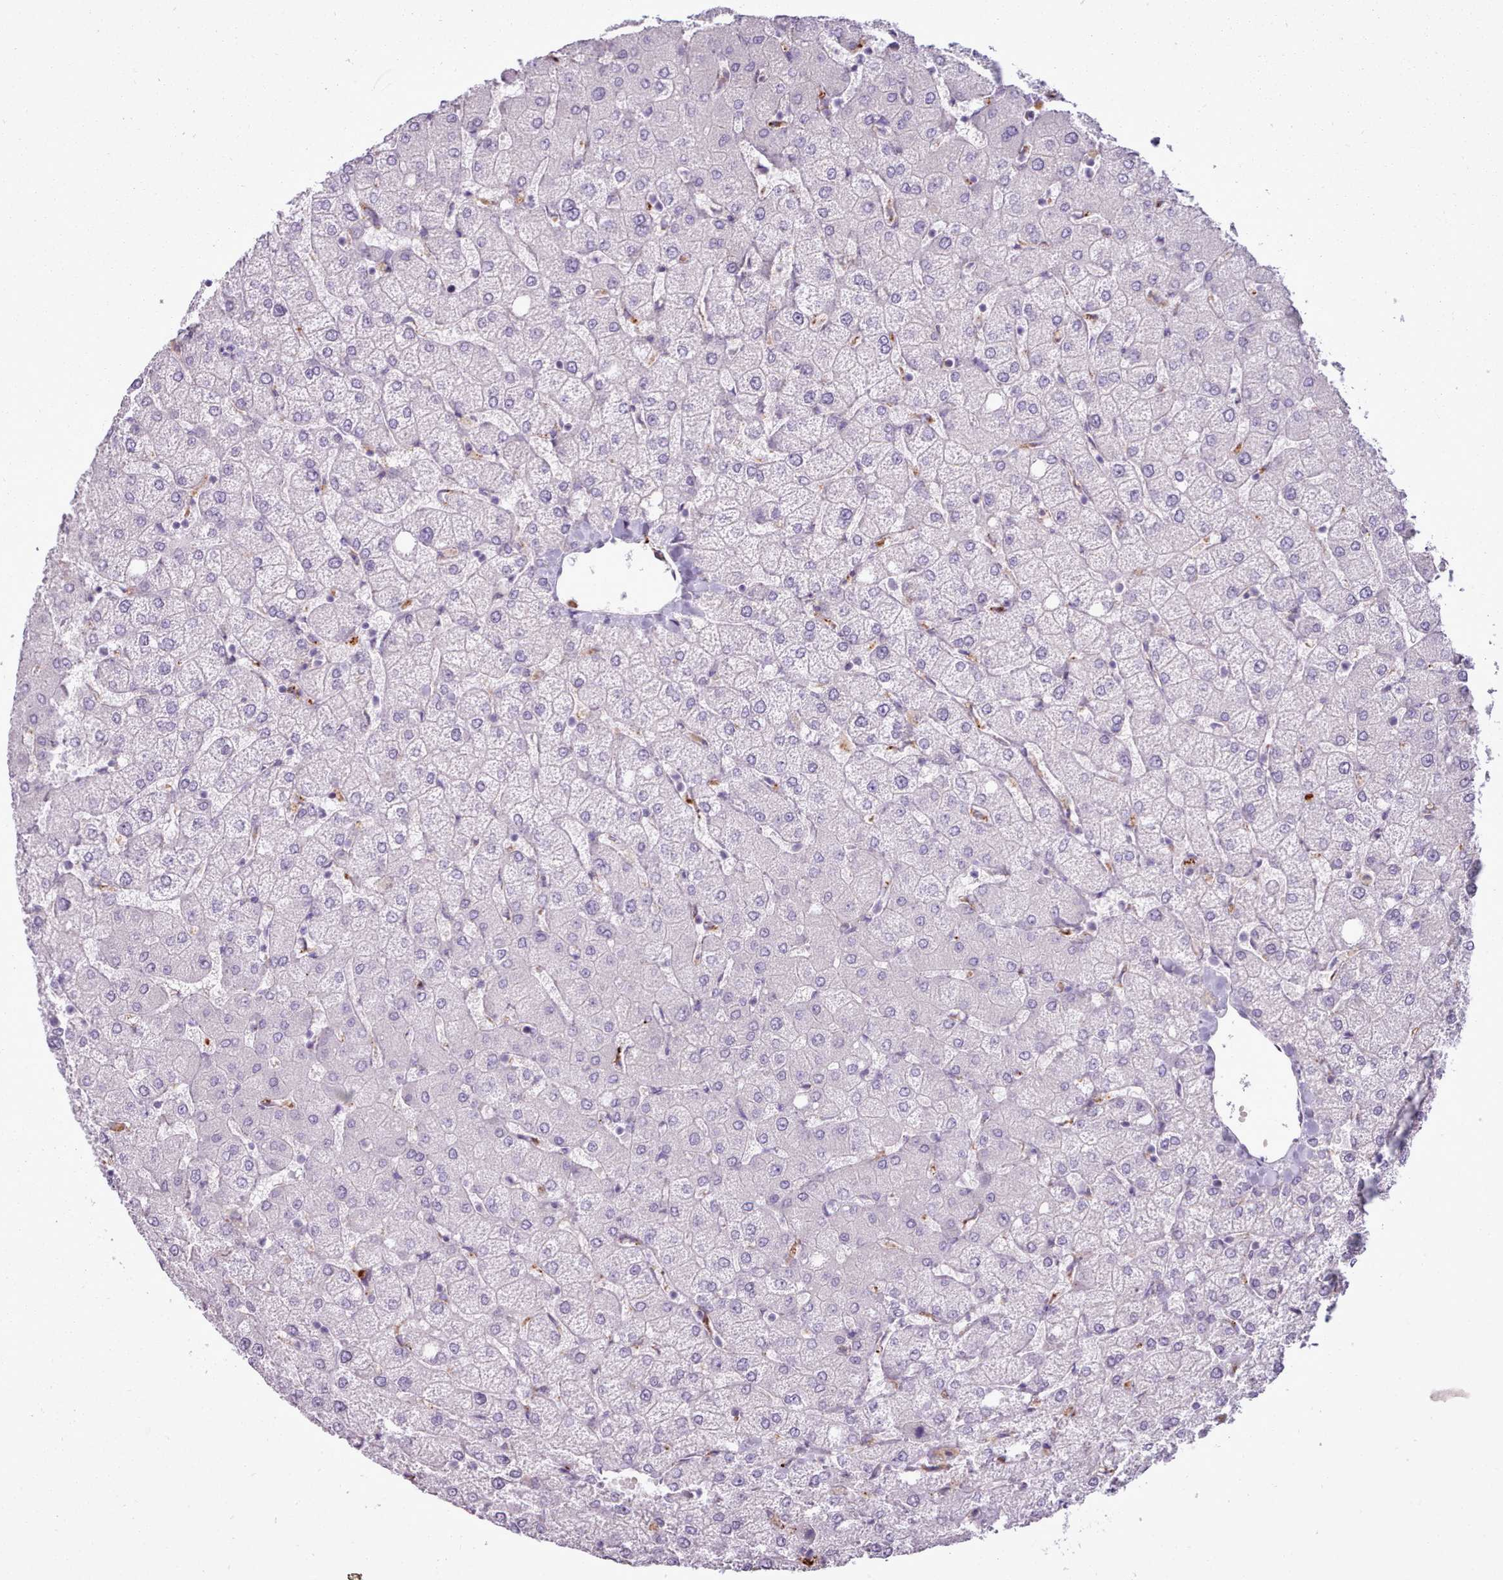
{"staining": {"intensity": "negative", "quantity": "none", "location": "none"}, "tissue": "liver", "cell_type": "Cholangiocytes", "image_type": "normal", "snomed": [{"axis": "morphology", "description": "Normal tissue, NOS"}, {"axis": "topography", "description": "Liver"}], "caption": "DAB (3,3'-diaminobenzidine) immunohistochemical staining of unremarkable liver demonstrates no significant positivity in cholangiocytes.", "gene": "ATRAID", "patient": {"sex": "female", "age": 54}}